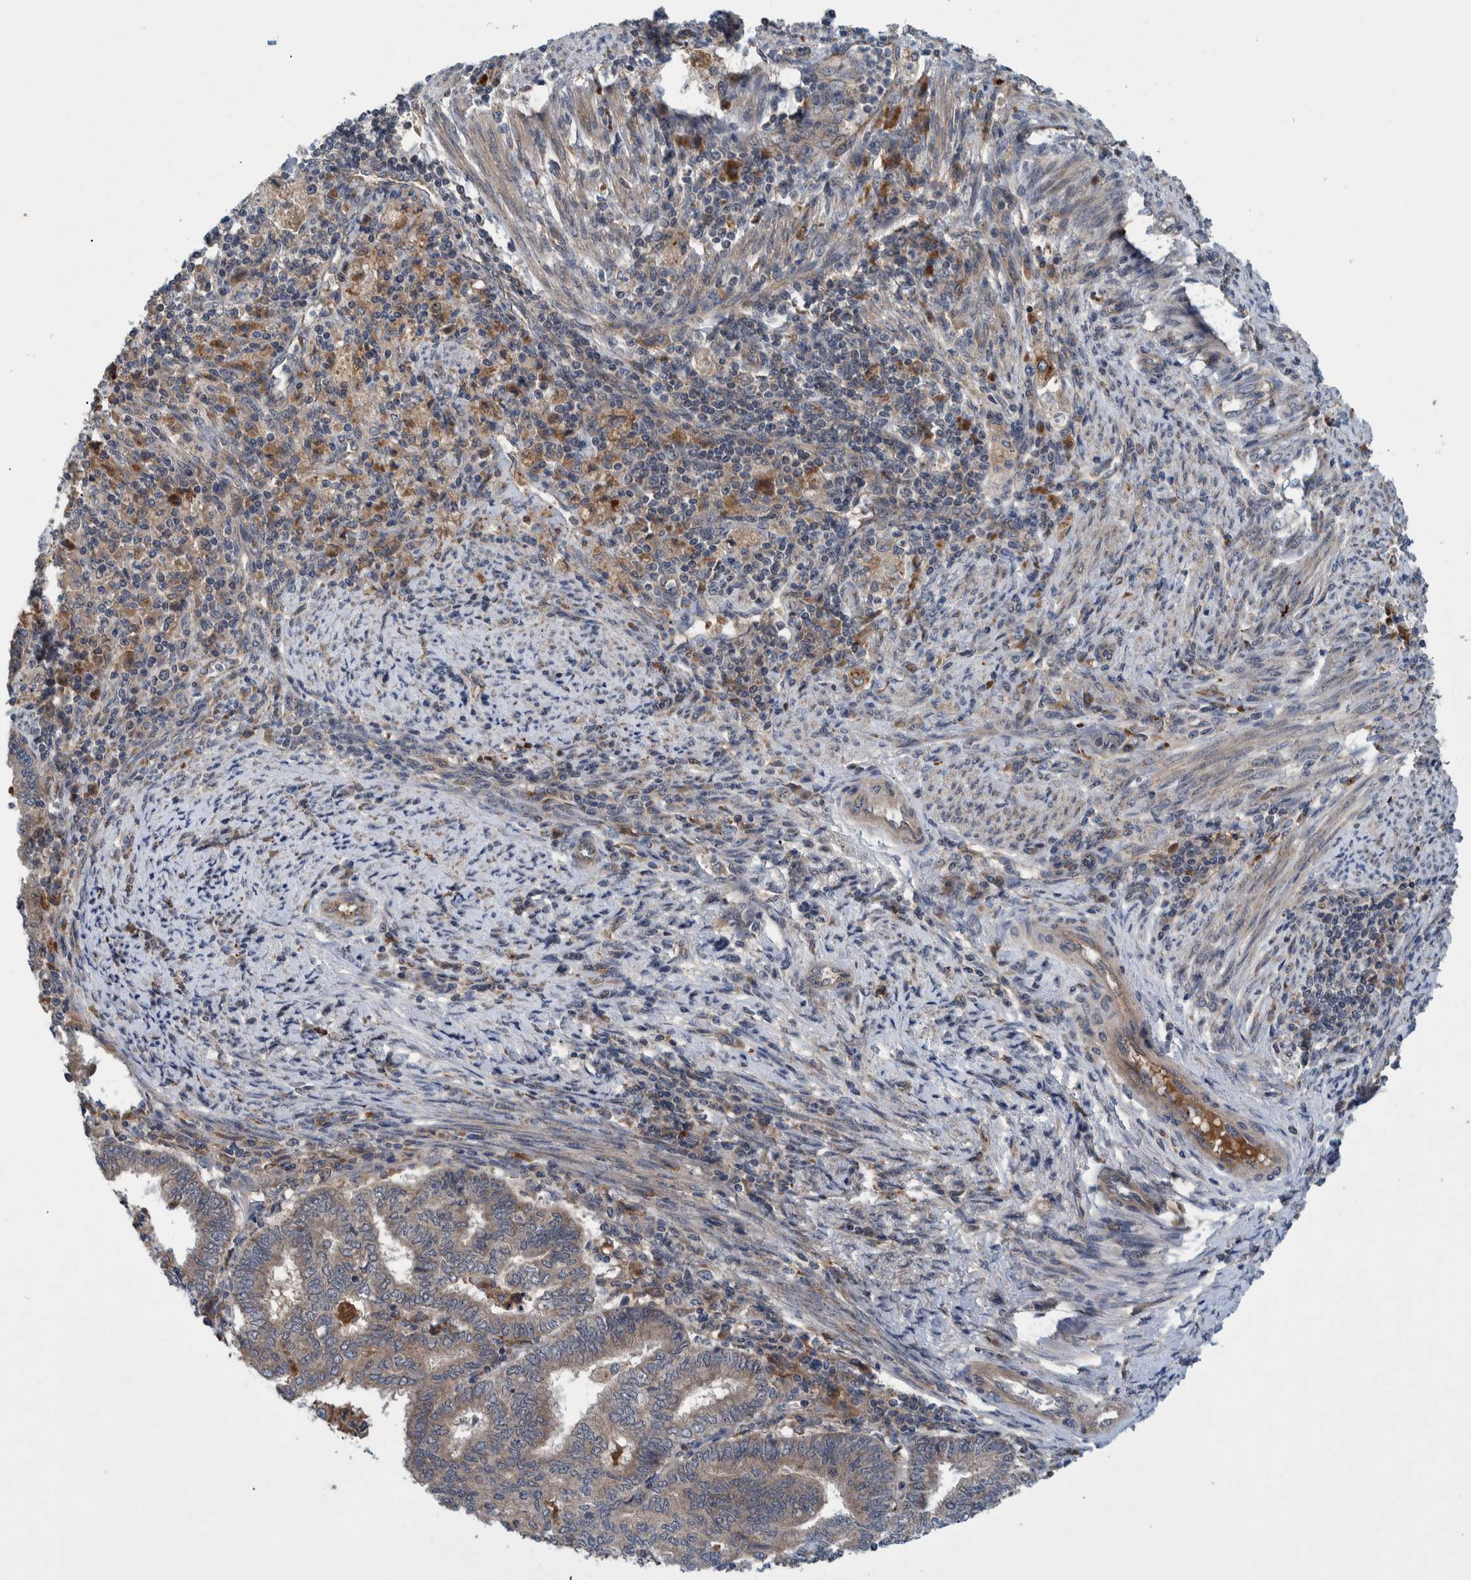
{"staining": {"intensity": "weak", "quantity": ">75%", "location": "cytoplasmic/membranous"}, "tissue": "endometrial cancer", "cell_type": "Tumor cells", "image_type": "cancer", "snomed": [{"axis": "morphology", "description": "Polyp, NOS"}, {"axis": "morphology", "description": "Adenocarcinoma, NOS"}, {"axis": "morphology", "description": "Adenoma, NOS"}, {"axis": "topography", "description": "Endometrium"}], "caption": "Immunohistochemistry micrograph of neoplastic tissue: polyp (endometrial) stained using IHC exhibits low levels of weak protein expression localized specifically in the cytoplasmic/membranous of tumor cells, appearing as a cytoplasmic/membranous brown color.", "gene": "ITIH3", "patient": {"sex": "female", "age": 79}}